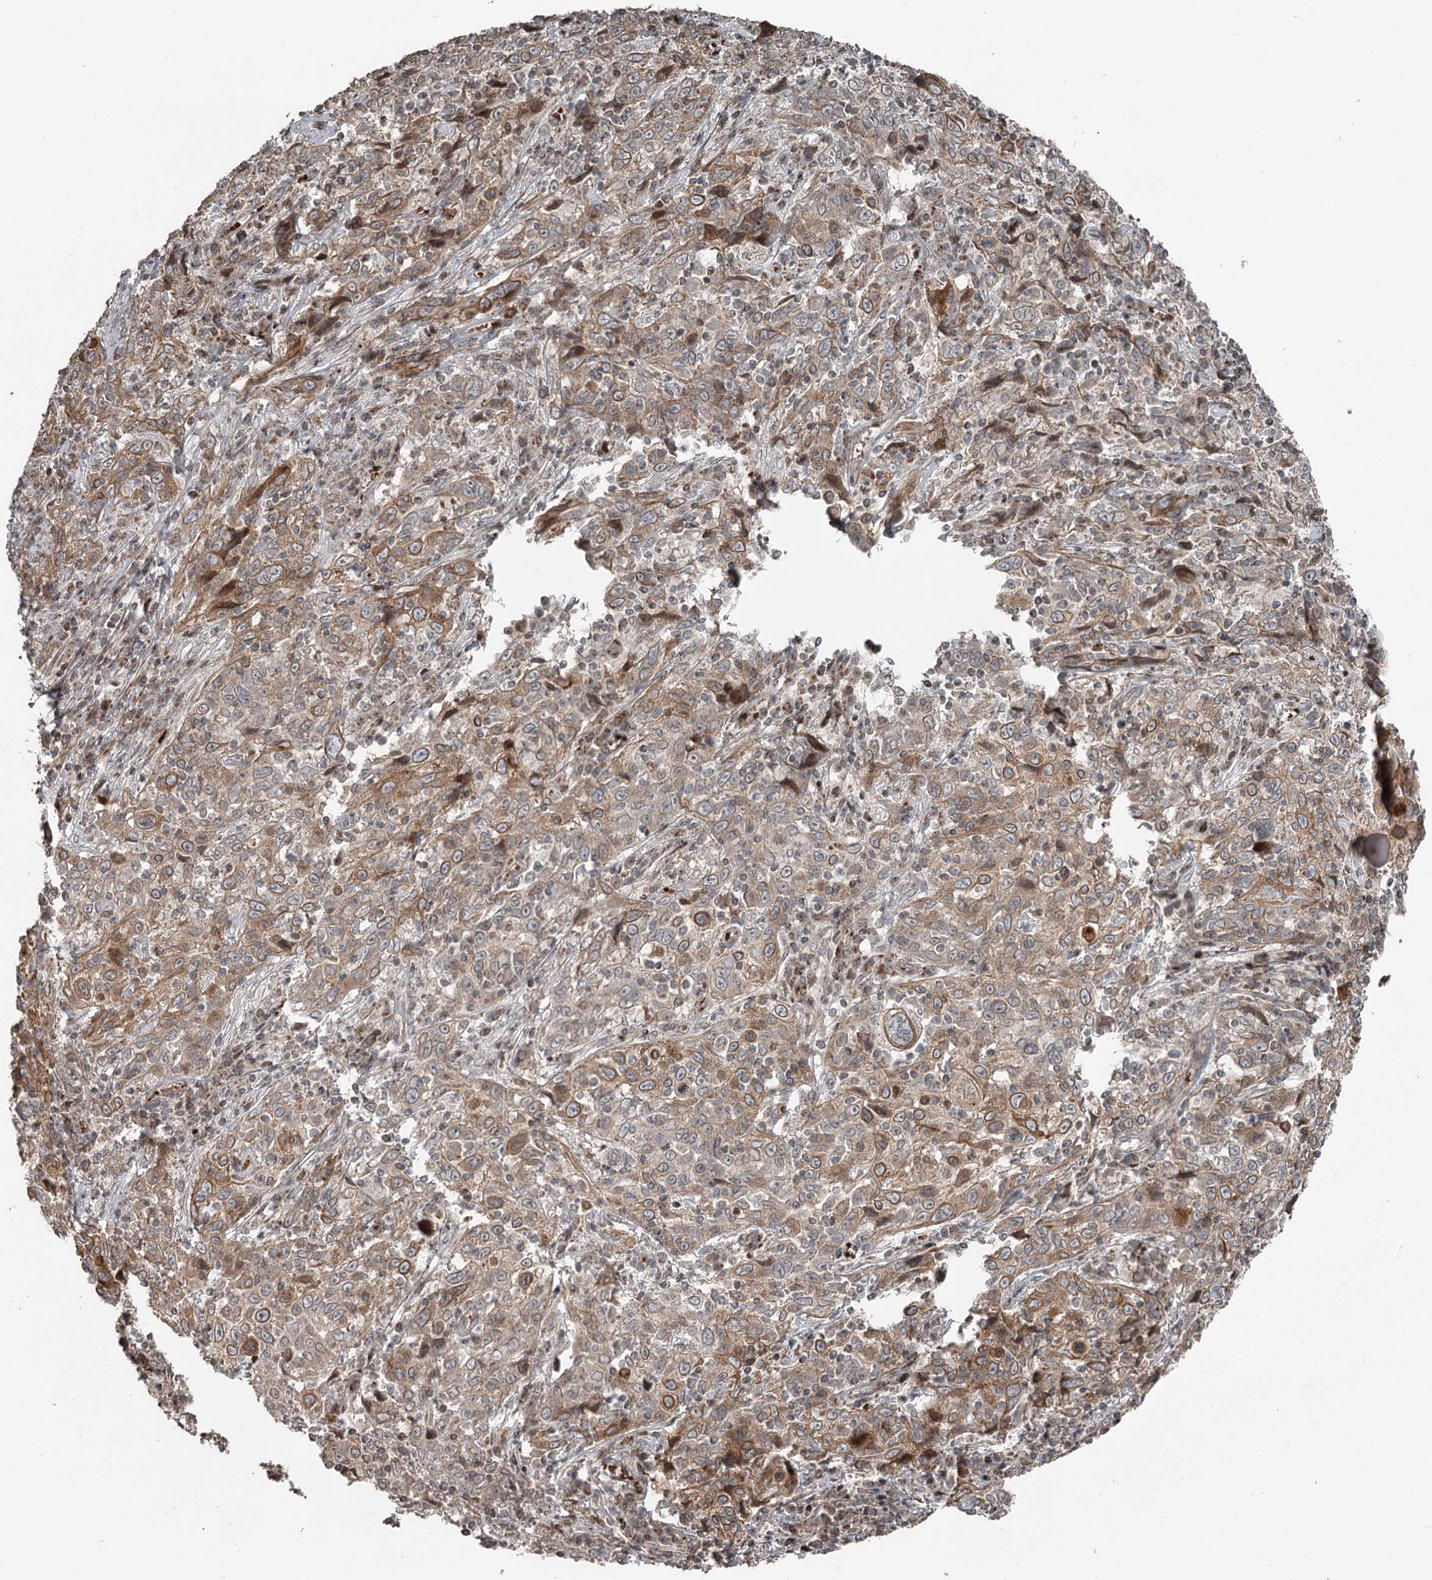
{"staining": {"intensity": "moderate", "quantity": ">75%", "location": "cytoplasmic/membranous"}, "tissue": "cervical cancer", "cell_type": "Tumor cells", "image_type": "cancer", "snomed": [{"axis": "morphology", "description": "Squamous cell carcinoma, NOS"}, {"axis": "topography", "description": "Cervix"}], "caption": "Immunohistochemistry (IHC) micrograph of human squamous cell carcinoma (cervical) stained for a protein (brown), which exhibits medium levels of moderate cytoplasmic/membranous expression in about >75% of tumor cells.", "gene": "RASSF8", "patient": {"sex": "female", "age": 46}}